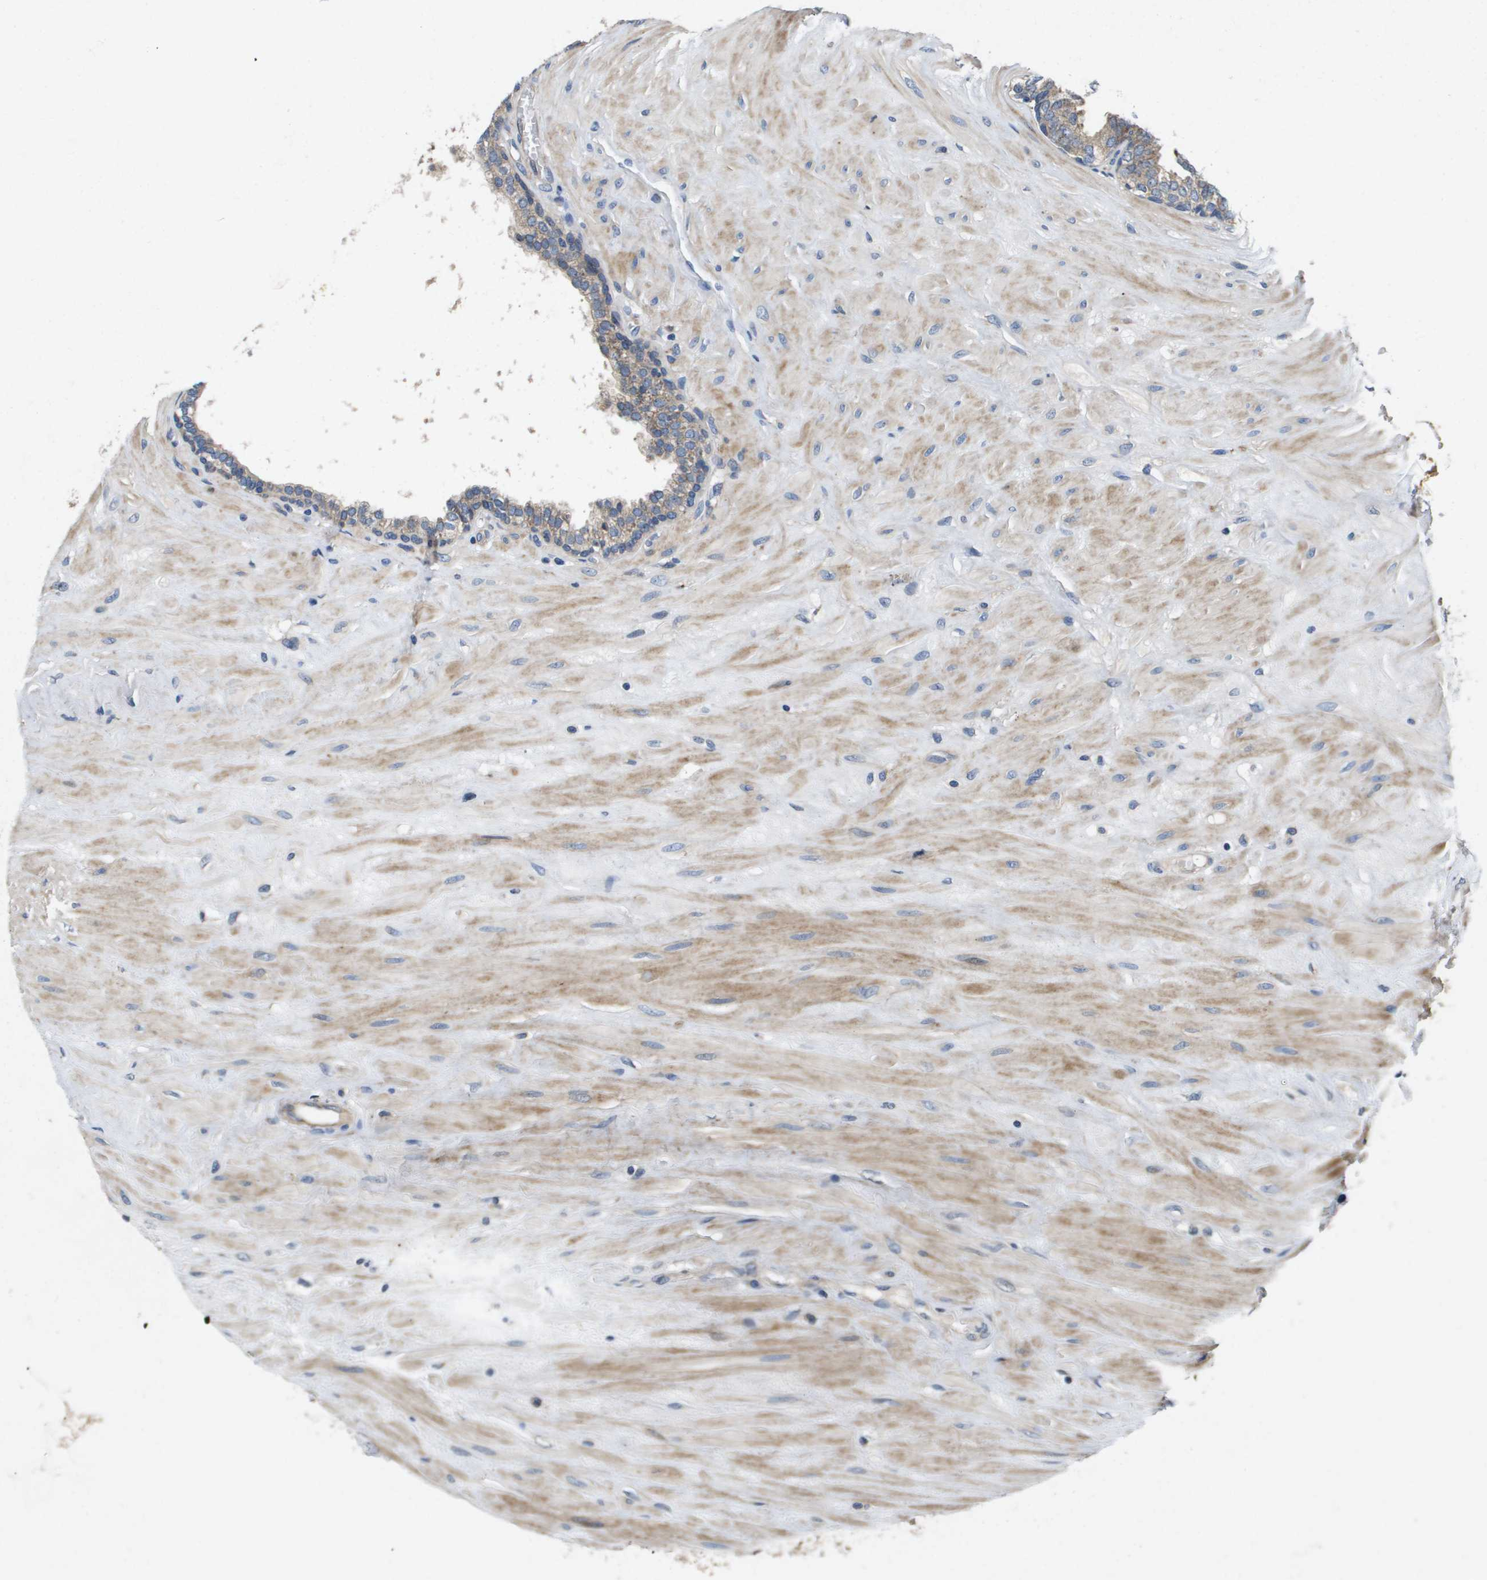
{"staining": {"intensity": "moderate", "quantity": "25%-75%", "location": "cytoplasmic/membranous"}, "tissue": "prostate cancer", "cell_type": "Tumor cells", "image_type": "cancer", "snomed": [{"axis": "morphology", "description": "Adenocarcinoma, Low grade"}, {"axis": "topography", "description": "Prostate"}], "caption": "Human prostate cancer (low-grade adenocarcinoma) stained for a protein (brown) exhibits moderate cytoplasmic/membranous positive expression in about 25%-75% of tumor cells.", "gene": "ENTPD2", "patient": {"sex": "male", "age": 57}}